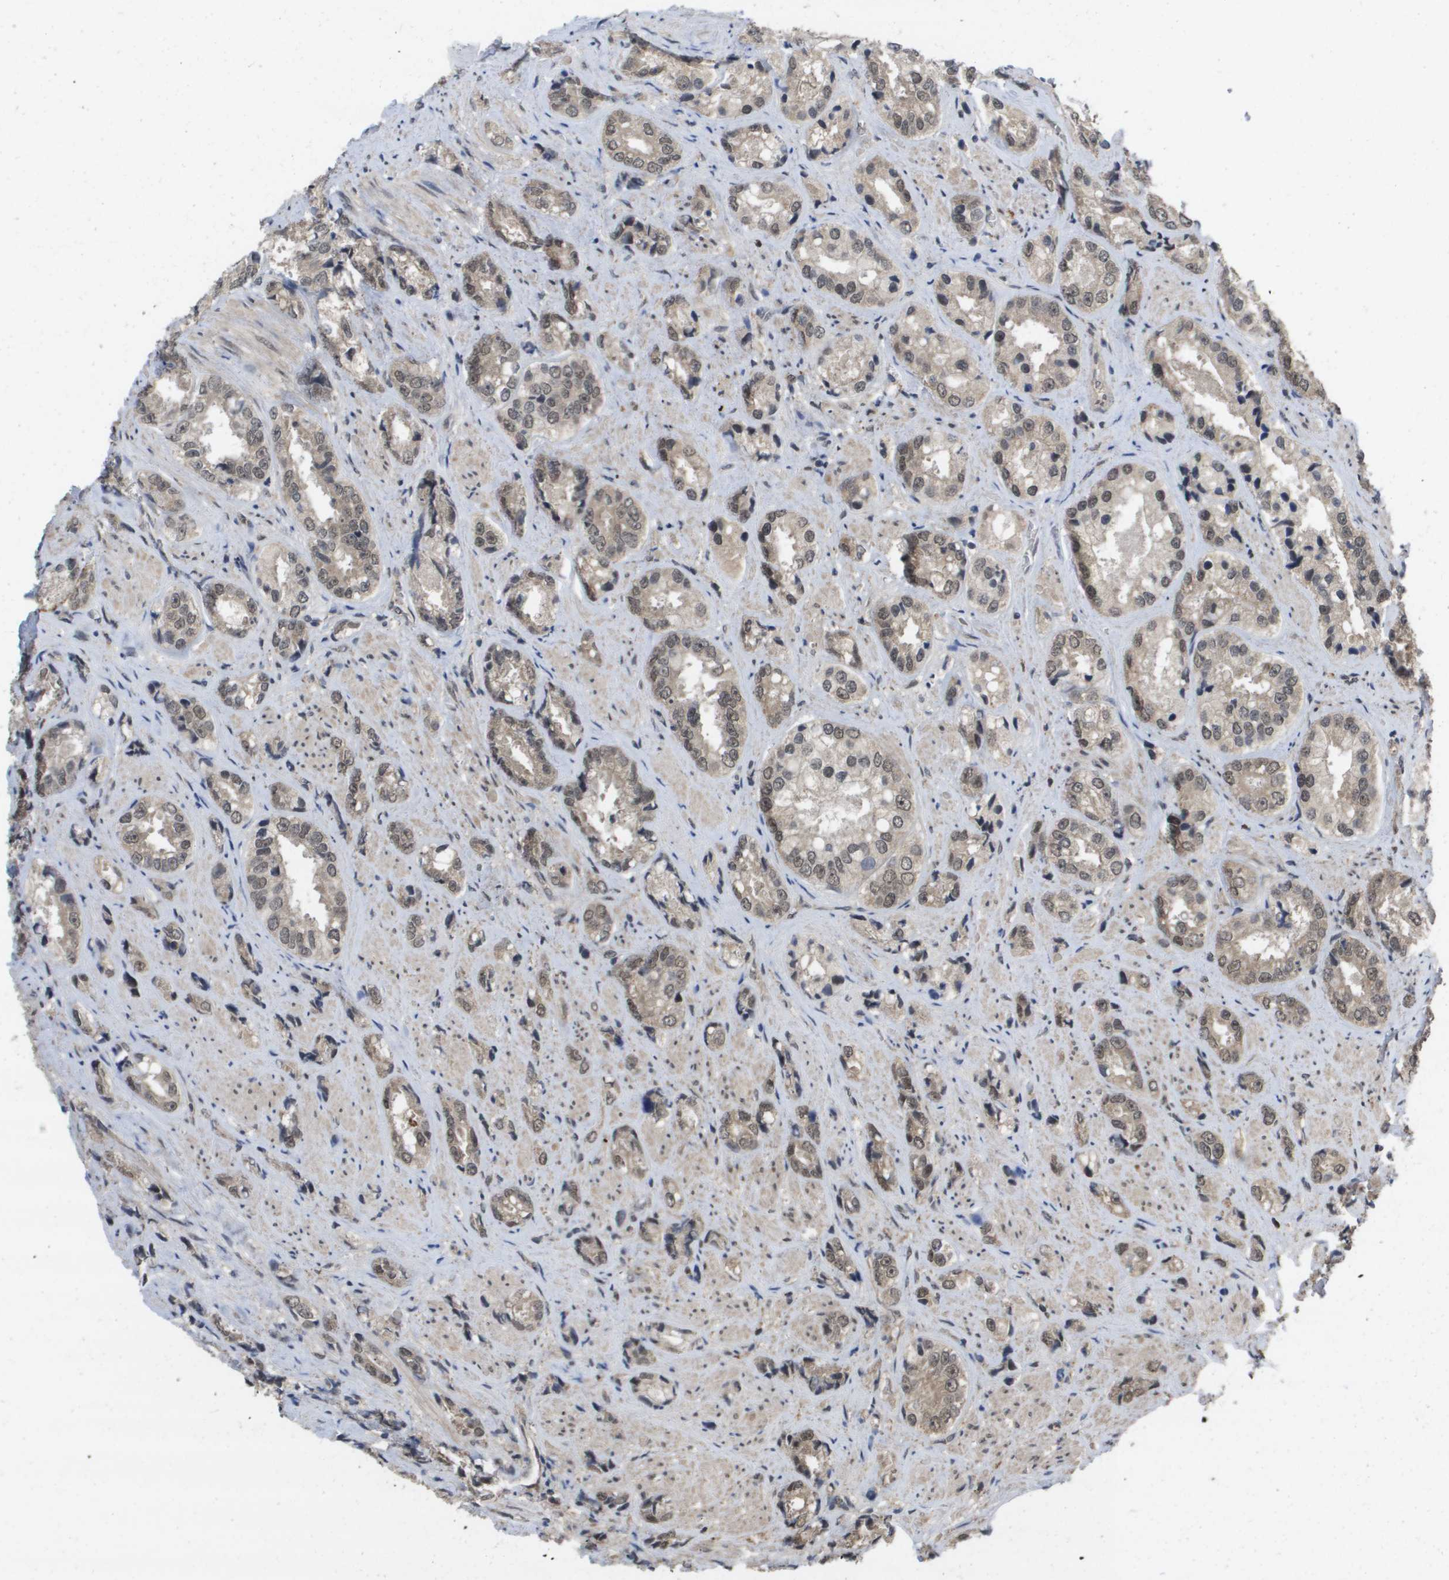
{"staining": {"intensity": "weak", "quantity": ">75%", "location": "cytoplasmic/membranous,nuclear"}, "tissue": "prostate cancer", "cell_type": "Tumor cells", "image_type": "cancer", "snomed": [{"axis": "morphology", "description": "Adenocarcinoma, High grade"}, {"axis": "topography", "description": "Prostate"}], "caption": "Immunohistochemistry (DAB) staining of human prostate adenocarcinoma (high-grade) demonstrates weak cytoplasmic/membranous and nuclear protein staining in approximately >75% of tumor cells. (Brightfield microscopy of DAB IHC at high magnification).", "gene": "AMBRA1", "patient": {"sex": "male", "age": 61}}